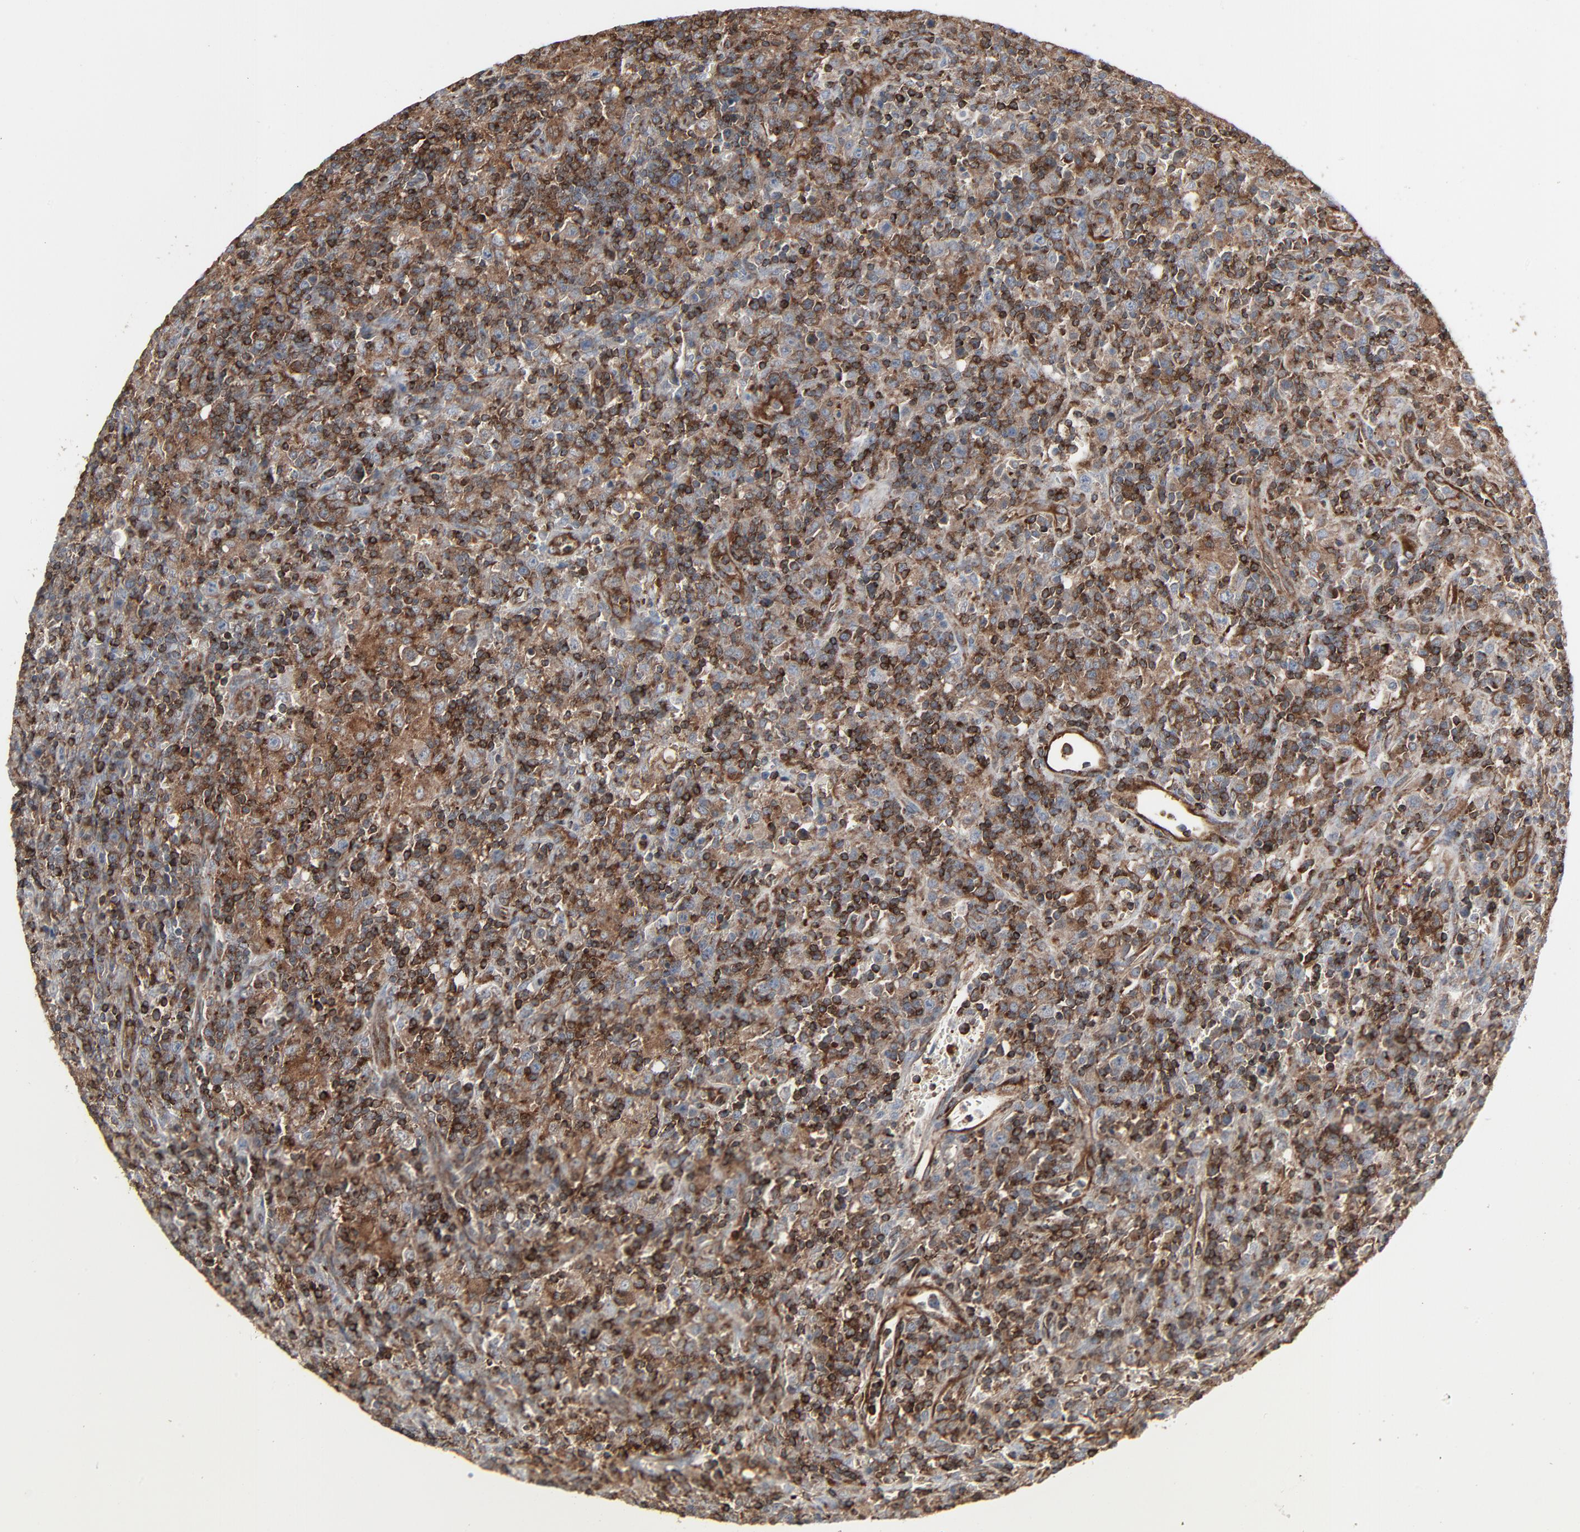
{"staining": {"intensity": "moderate", "quantity": "25%-75%", "location": "cytoplasmic/membranous"}, "tissue": "lymphoma", "cell_type": "Tumor cells", "image_type": "cancer", "snomed": [{"axis": "morphology", "description": "Hodgkin's disease, NOS"}, {"axis": "topography", "description": "Lymph node"}], "caption": "Tumor cells exhibit moderate cytoplasmic/membranous staining in approximately 25%-75% of cells in Hodgkin's disease. Nuclei are stained in blue.", "gene": "OPTN", "patient": {"sex": "male", "age": 65}}